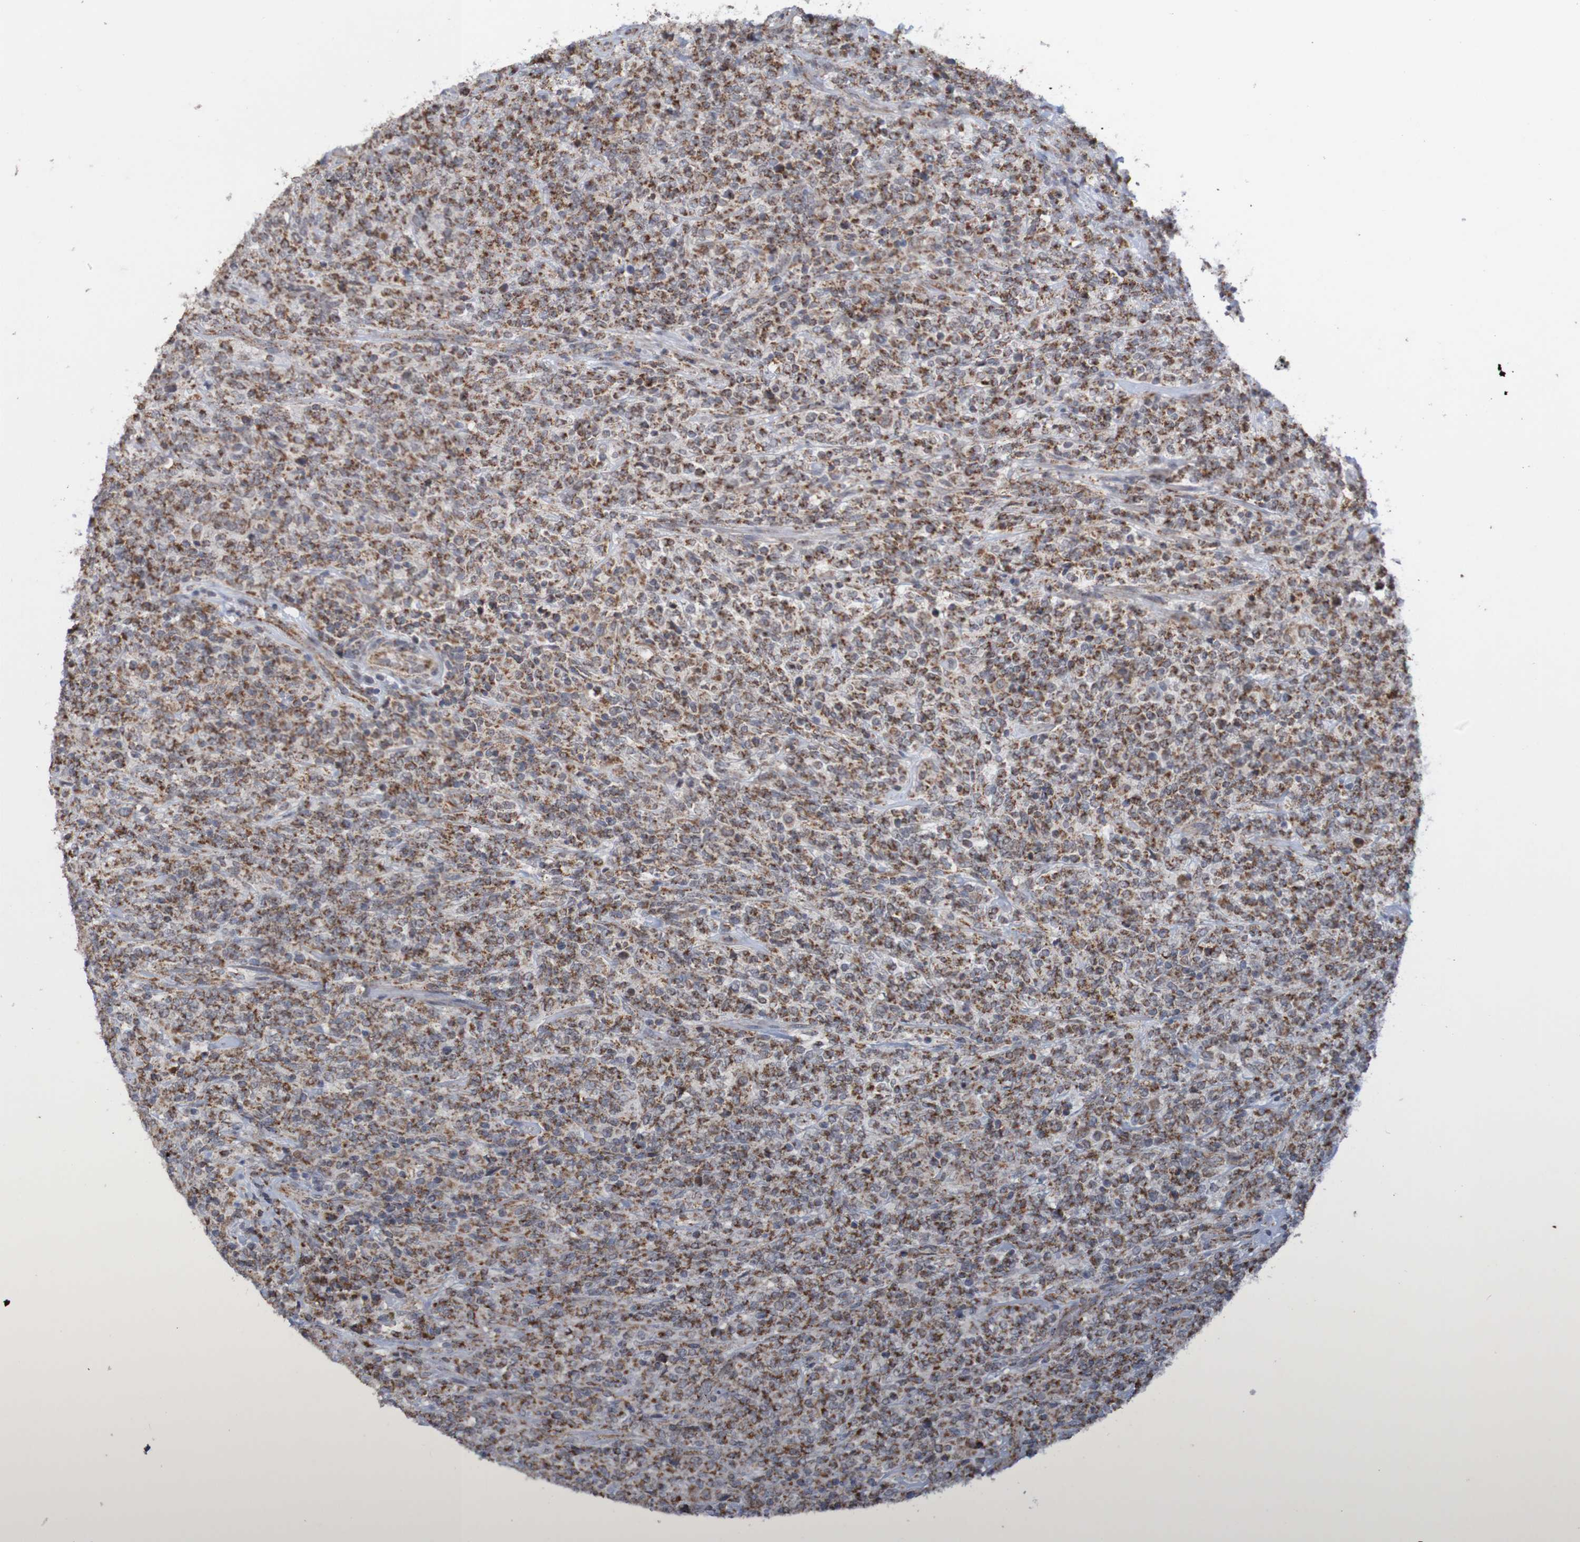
{"staining": {"intensity": "moderate", "quantity": ">75%", "location": "cytoplasmic/membranous"}, "tissue": "lymphoma", "cell_type": "Tumor cells", "image_type": "cancer", "snomed": [{"axis": "morphology", "description": "Malignant lymphoma, non-Hodgkin's type, High grade"}, {"axis": "topography", "description": "Soft tissue"}], "caption": "Lymphoma was stained to show a protein in brown. There is medium levels of moderate cytoplasmic/membranous staining in about >75% of tumor cells.", "gene": "DVL1", "patient": {"sex": "male", "age": 18}}